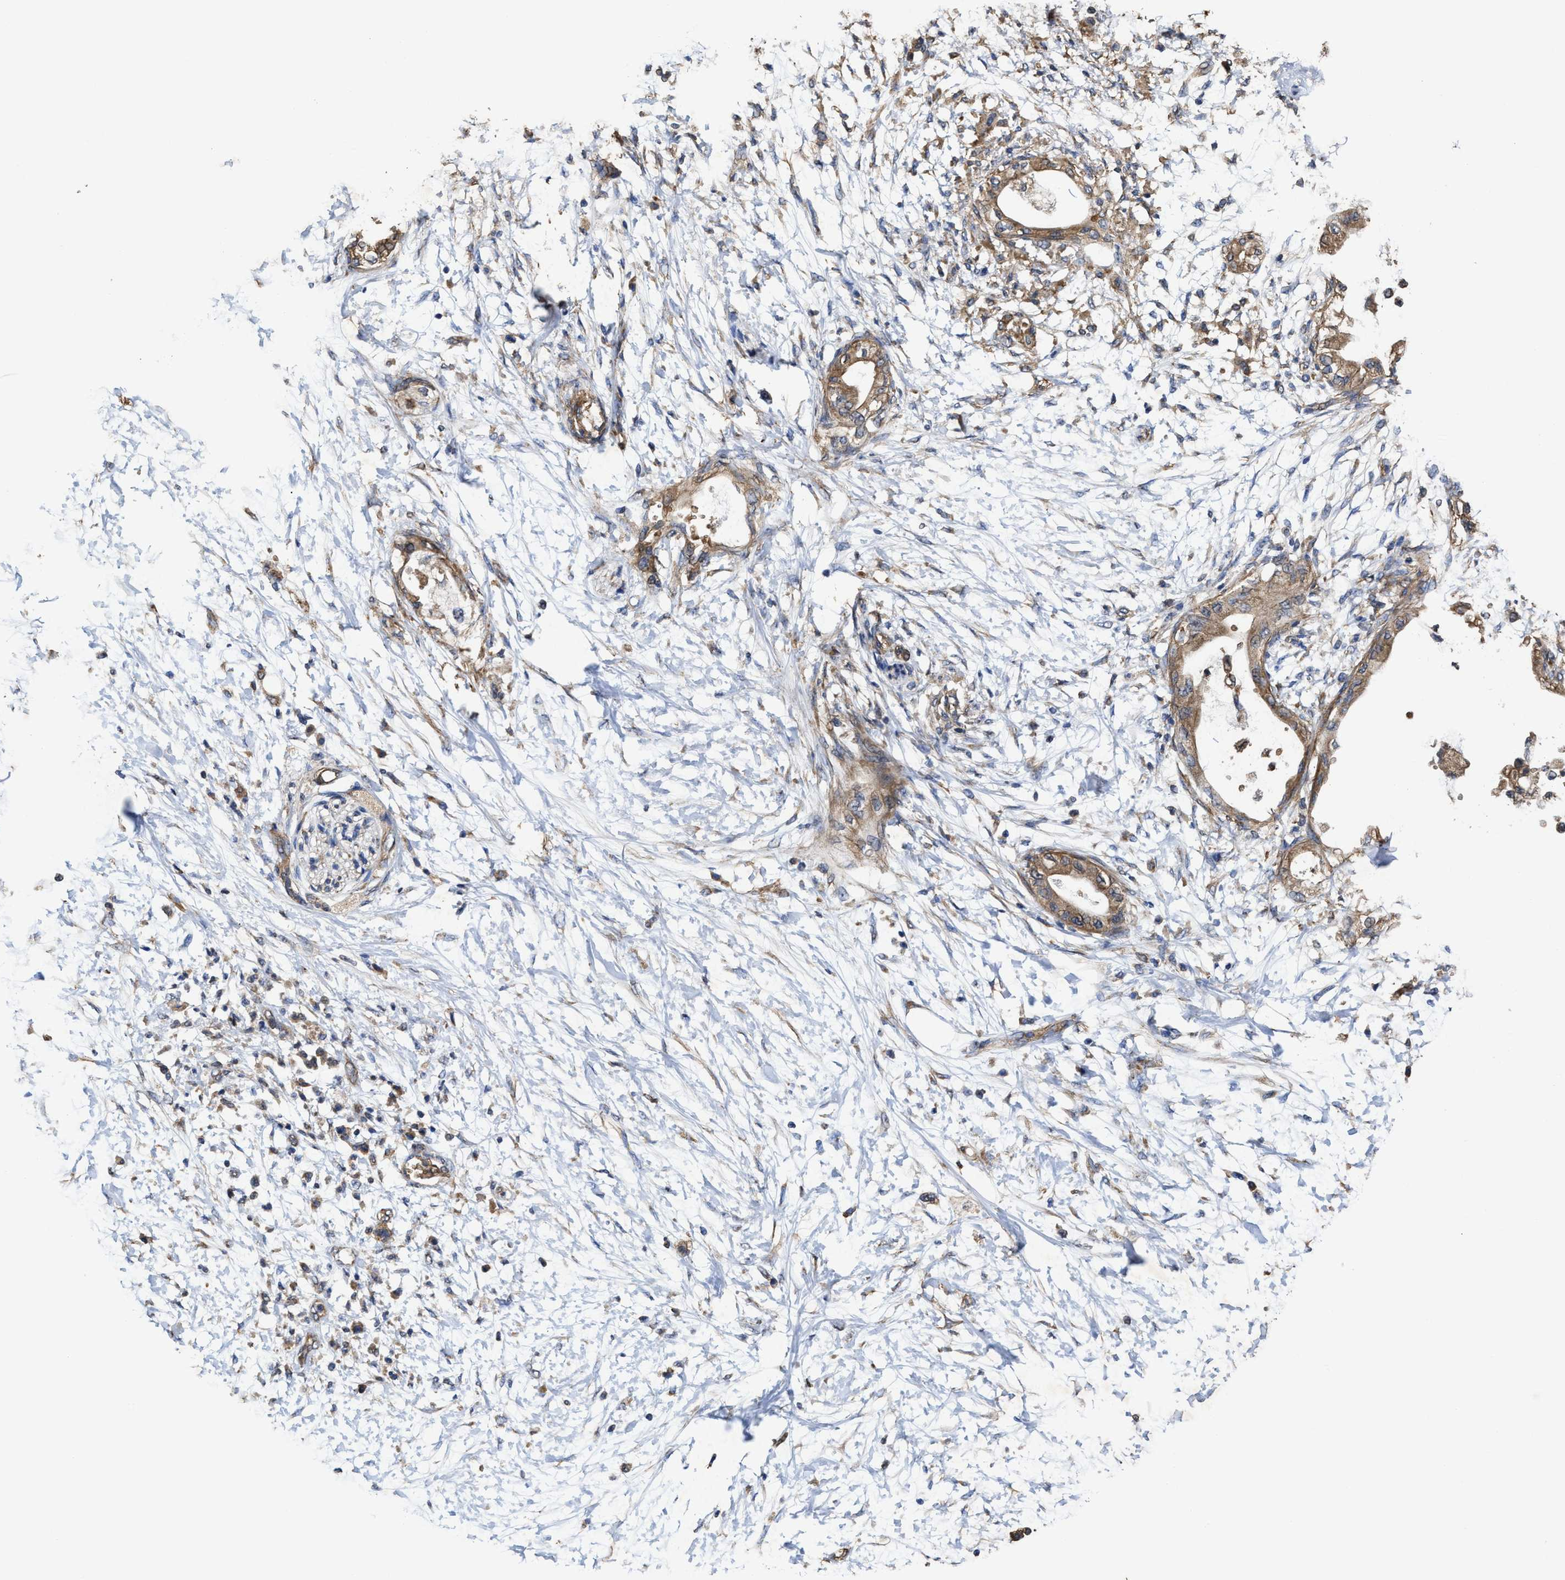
{"staining": {"intensity": "weak", "quantity": ">75%", "location": "cytoplasmic/membranous"}, "tissue": "adipose tissue", "cell_type": "Adipocytes", "image_type": "normal", "snomed": [{"axis": "morphology", "description": "Normal tissue, NOS"}, {"axis": "morphology", "description": "Adenocarcinoma, NOS"}, {"axis": "topography", "description": "Duodenum"}, {"axis": "topography", "description": "Peripheral nerve tissue"}], "caption": "Immunohistochemistry of unremarkable human adipose tissue displays low levels of weak cytoplasmic/membranous expression in approximately >75% of adipocytes.", "gene": "SFXN4", "patient": {"sex": "female", "age": 60}}